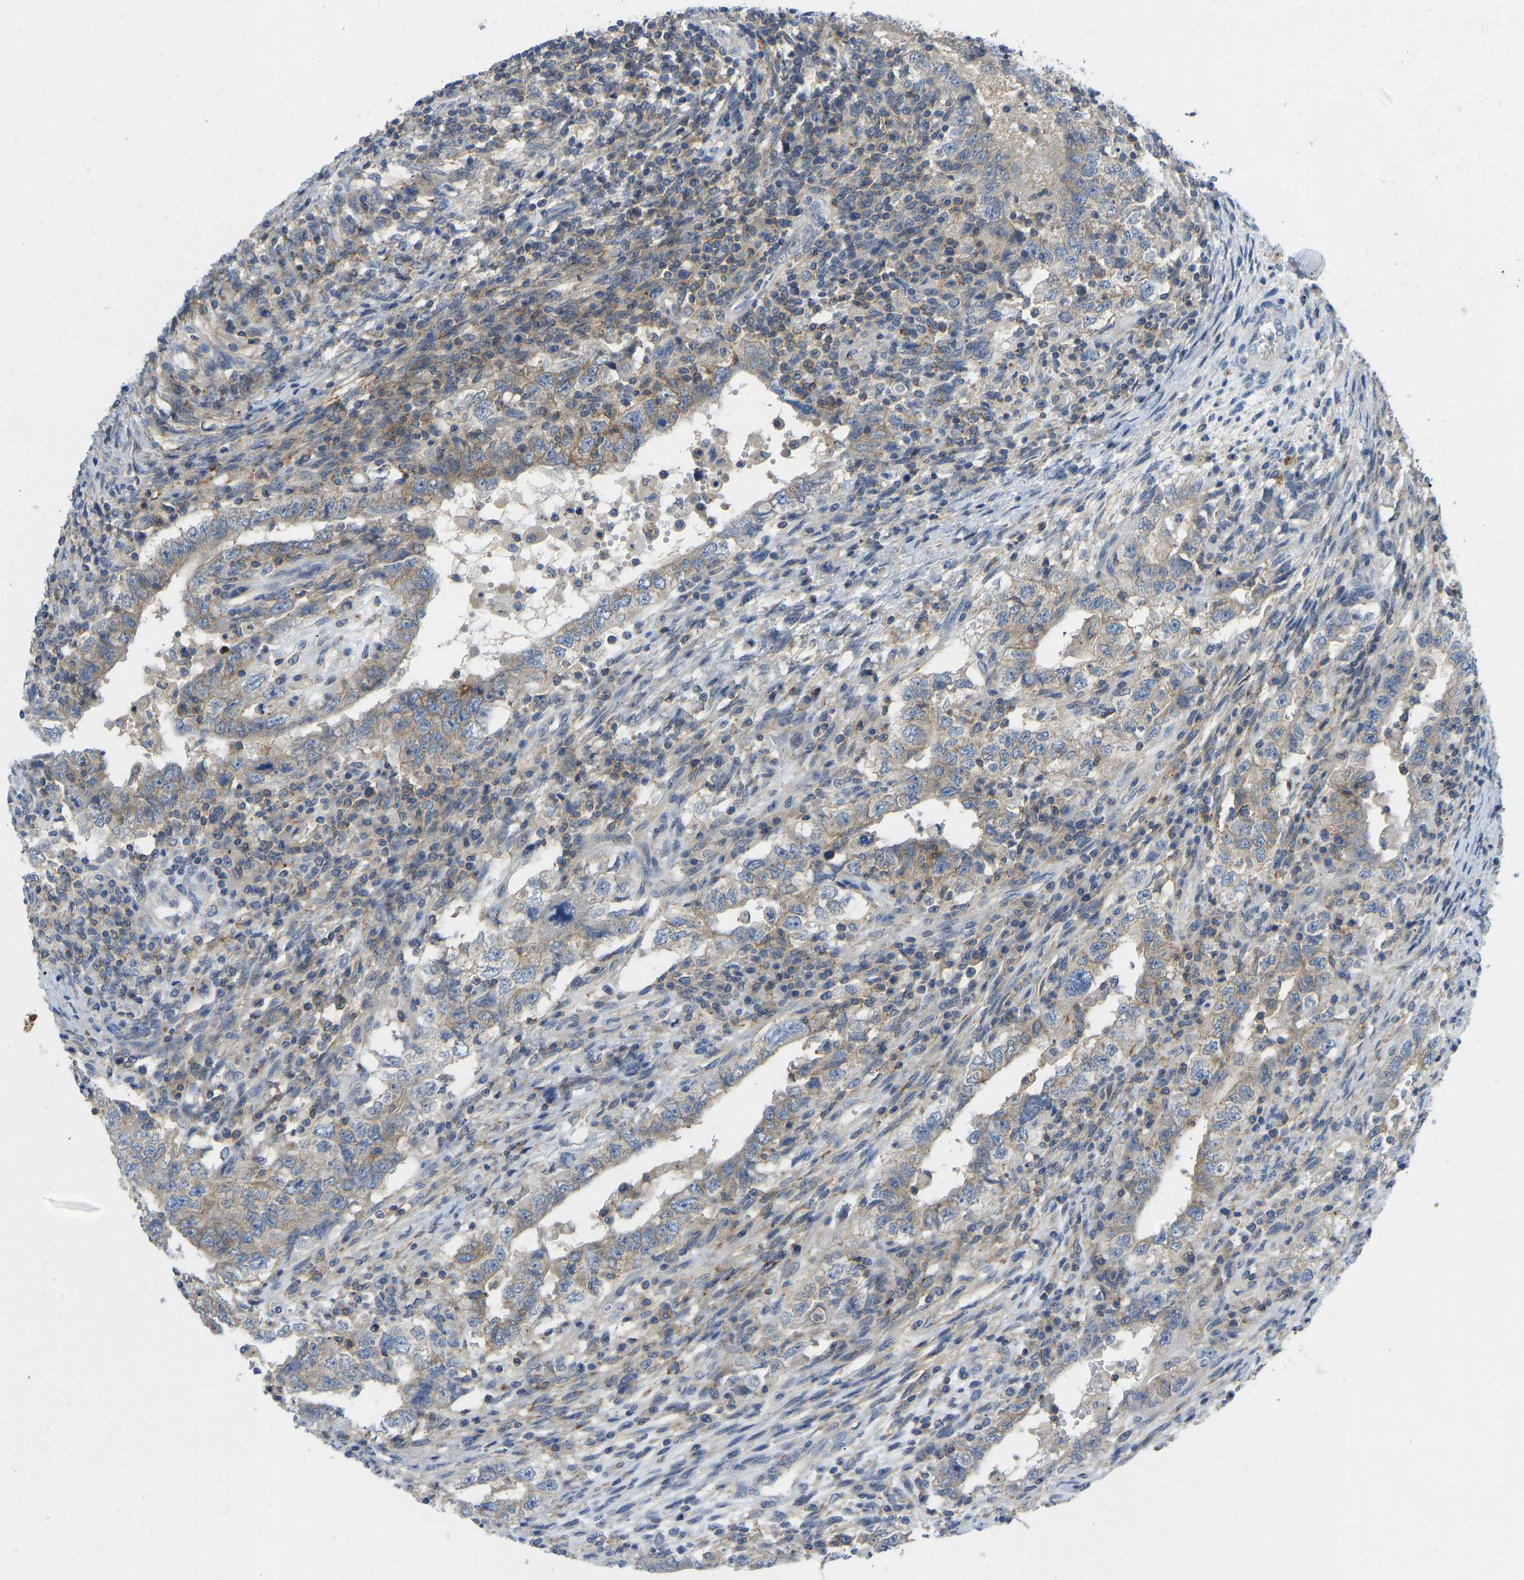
{"staining": {"intensity": "moderate", "quantity": "25%-75%", "location": "cytoplasmic/membranous"}, "tissue": "testis cancer", "cell_type": "Tumor cells", "image_type": "cancer", "snomed": [{"axis": "morphology", "description": "Carcinoma, Embryonal, NOS"}, {"axis": "topography", "description": "Testis"}], "caption": "Approximately 25%-75% of tumor cells in human testis embryonal carcinoma show moderate cytoplasmic/membranous protein positivity as visualized by brown immunohistochemical staining.", "gene": "NDRG3", "patient": {"sex": "male", "age": 26}}